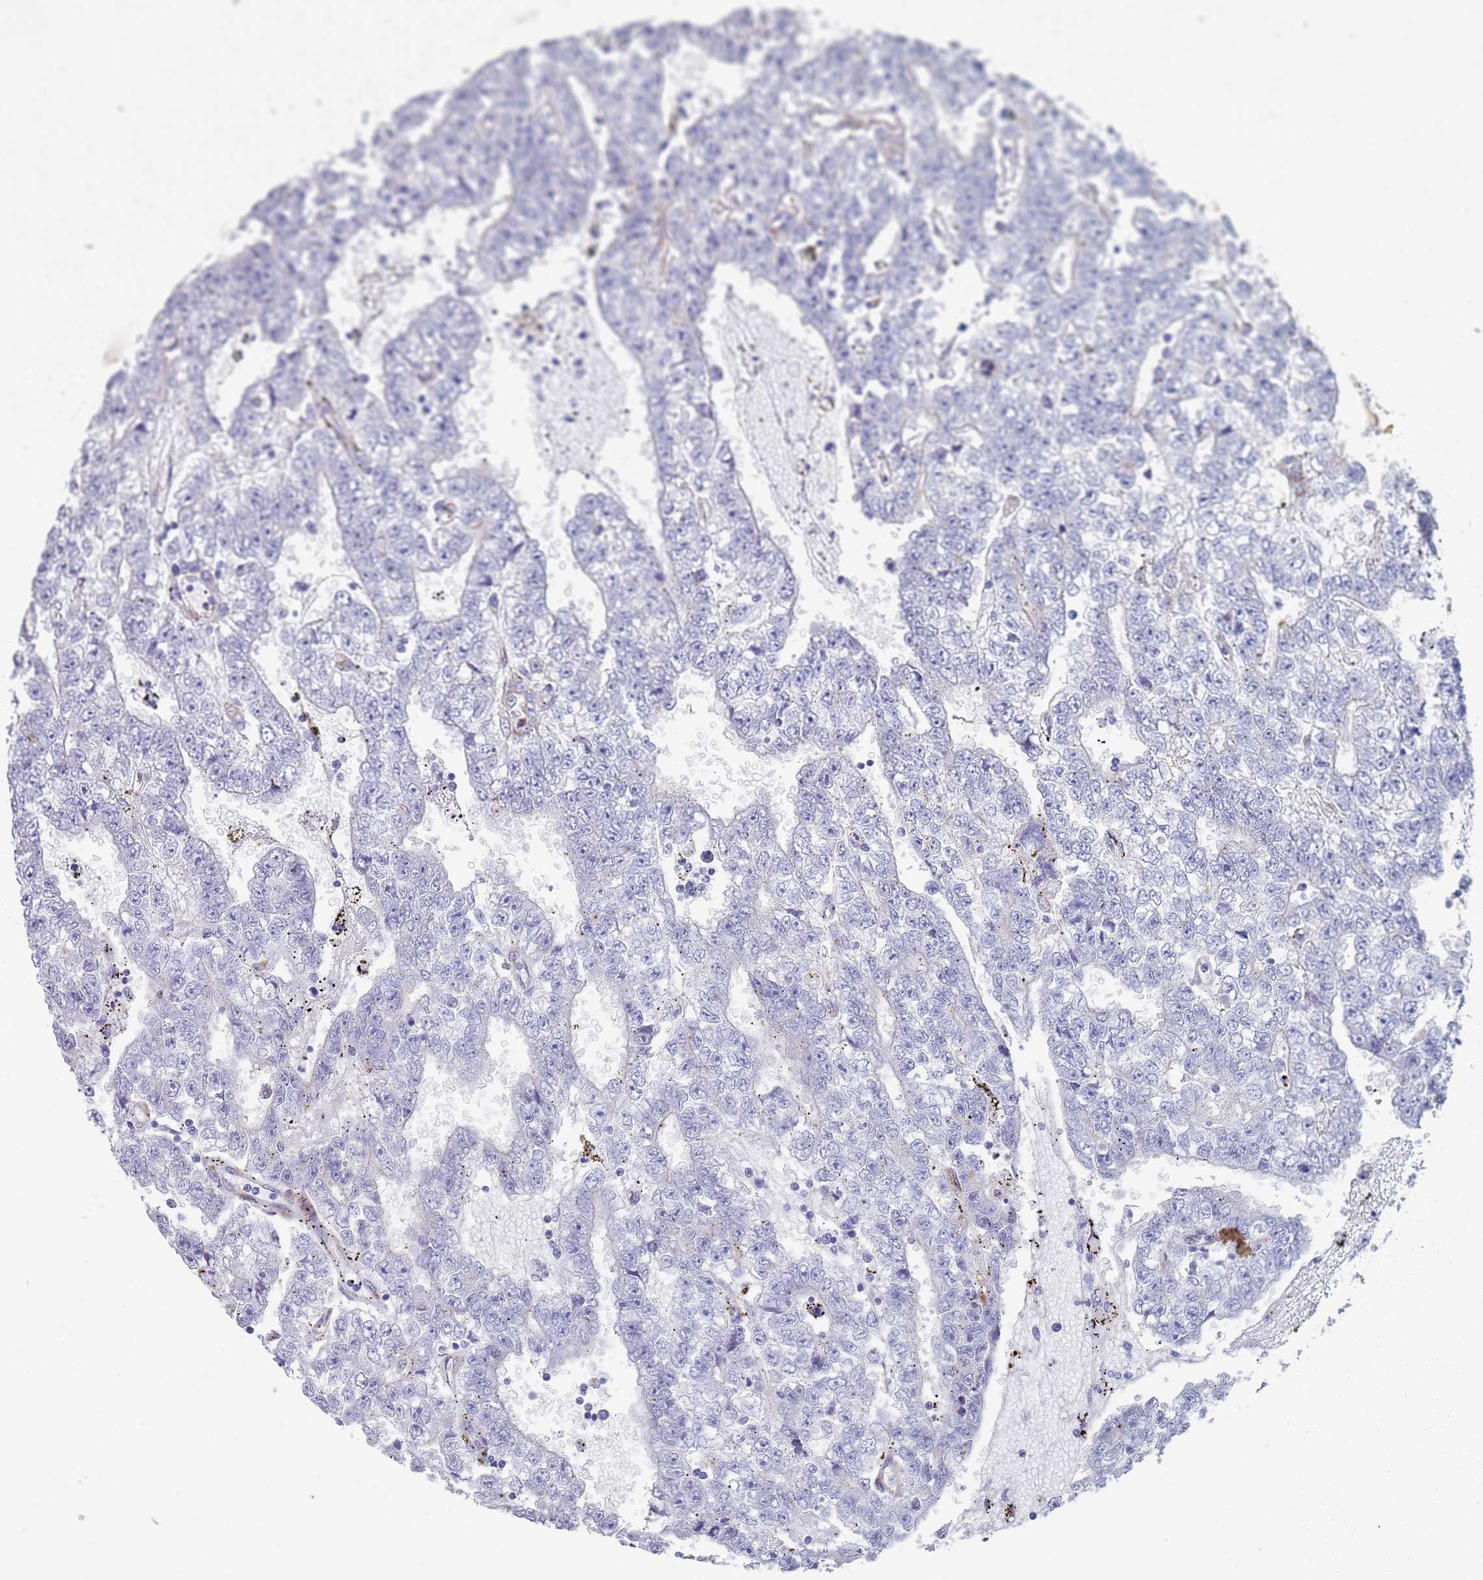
{"staining": {"intensity": "negative", "quantity": "none", "location": "none"}, "tissue": "testis cancer", "cell_type": "Tumor cells", "image_type": "cancer", "snomed": [{"axis": "morphology", "description": "Carcinoma, Embryonal, NOS"}, {"axis": "topography", "description": "Testis"}], "caption": "Human testis embryonal carcinoma stained for a protein using IHC displays no positivity in tumor cells.", "gene": "PLOD1", "patient": {"sex": "male", "age": 25}}